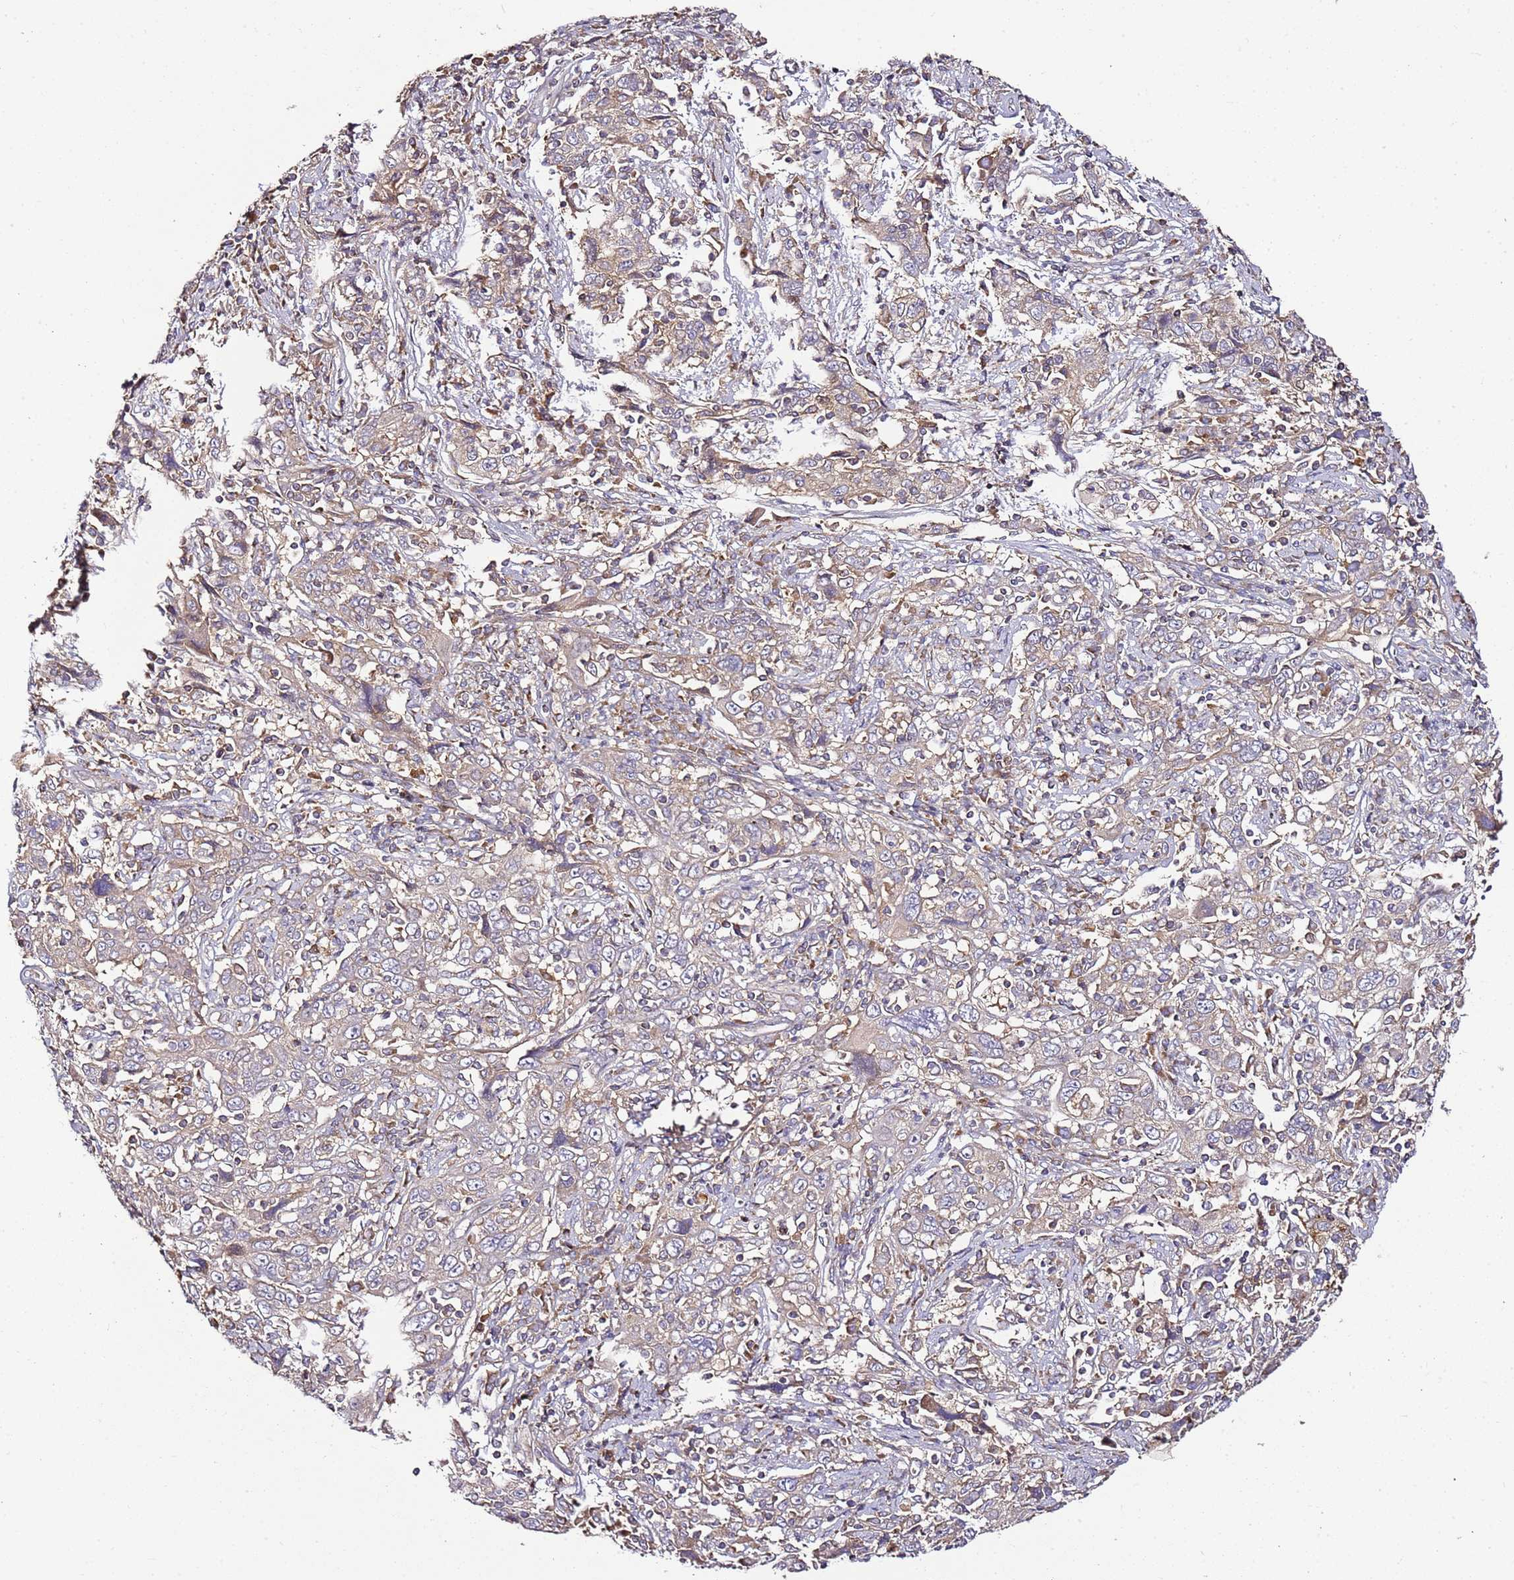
{"staining": {"intensity": "weak", "quantity": "25%-75%", "location": "cytoplasmic/membranous"}, "tissue": "cervical cancer", "cell_type": "Tumor cells", "image_type": "cancer", "snomed": [{"axis": "morphology", "description": "Squamous cell carcinoma, NOS"}, {"axis": "topography", "description": "Cervix"}], "caption": "Weak cytoplasmic/membranous protein positivity is identified in about 25%-75% of tumor cells in squamous cell carcinoma (cervical).", "gene": "KRTAP21-3", "patient": {"sex": "female", "age": 46}}